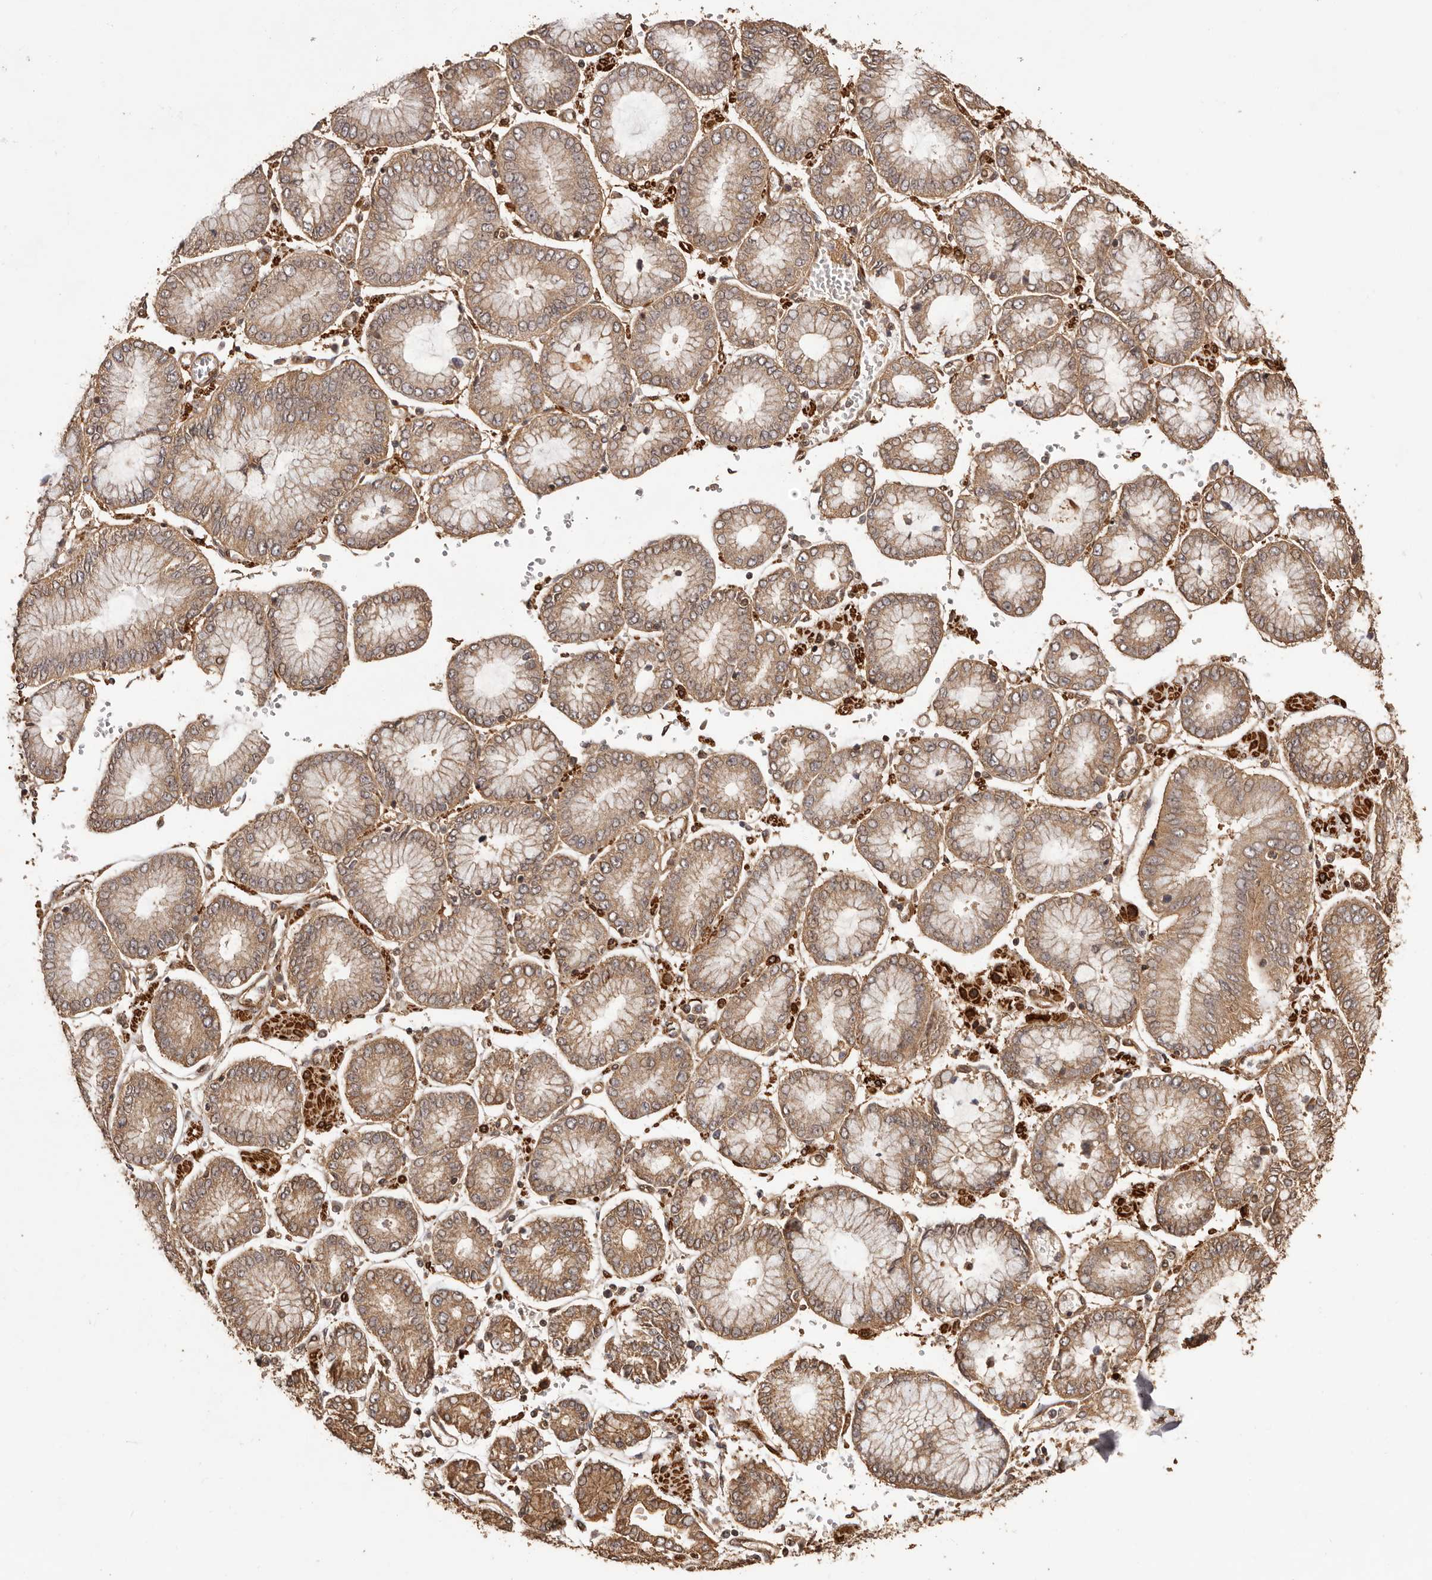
{"staining": {"intensity": "moderate", "quantity": ">75%", "location": "cytoplasmic/membranous"}, "tissue": "stomach cancer", "cell_type": "Tumor cells", "image_type": "cancer", "snomed": [{"axis": "morphology", "description": "Adenocarcinoma, NOS"}, {"axis": "topography", "description": "Stomach"}], "caption": "Adenocarcinoma (stomach) tissue exhibits moderate cytoplasmic/membranous staining in approximately >75% of tumor cells (brown staining indicates protein expression, while blue staining denotes nuclei).", "gene": "UBR2", "patient": {"sex": "male", "age": 76}}